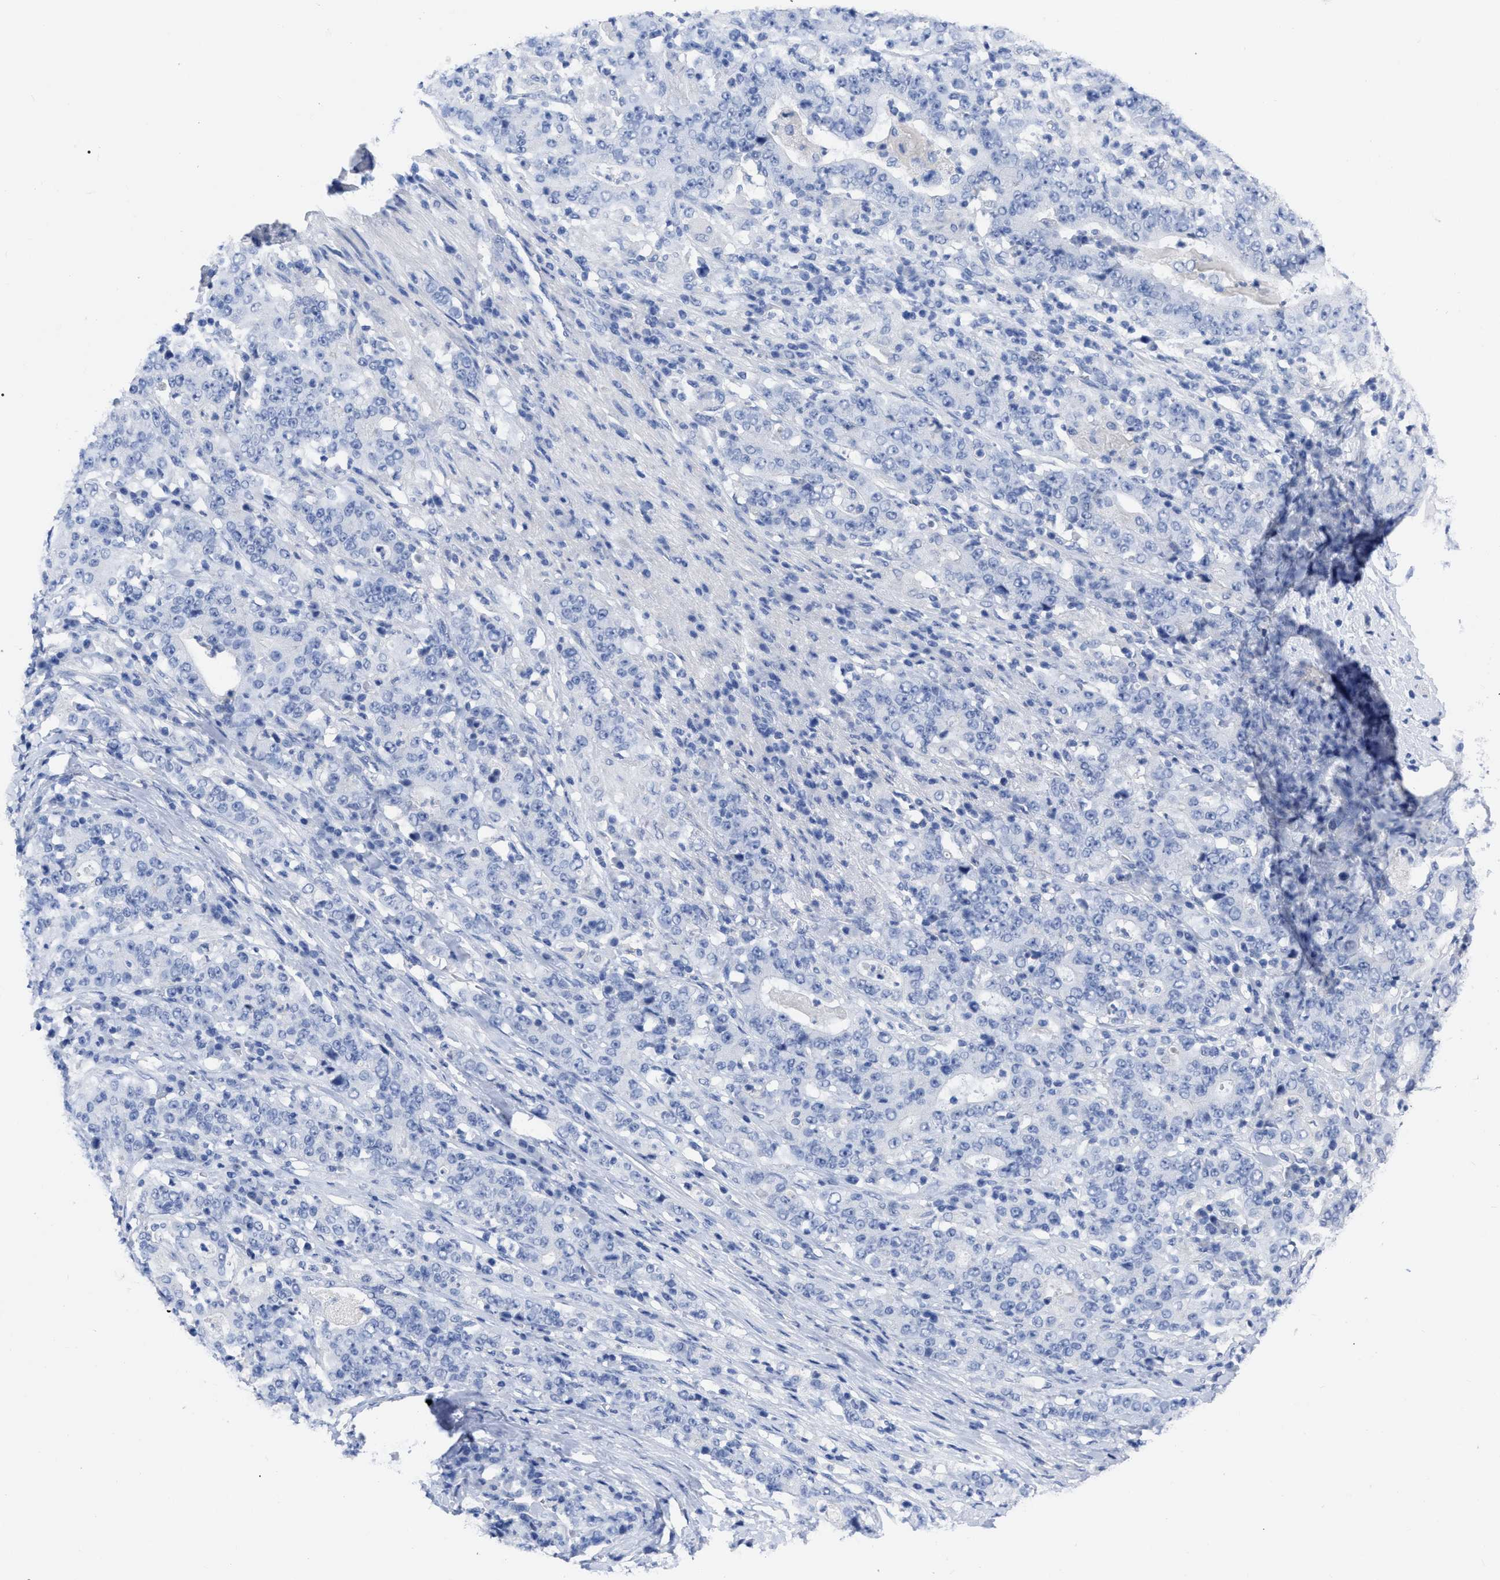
{"staining": {"intensity": "negative", "quantity": "none", "location": "none"}, "tissue": "stomach cancer", "cell_type": "Tumor cells", "image_type": "cancer", "snomed": [{"axis": "morphology", "description": "Normal tissue, NOS"}, {"axis": "morphology", "description": "Adenocarcinoma, NOS"}, {"axis": "topography", "description": "Stomach, upper"}, {"axis": "topography", "description": "Stomach"}], "caption": "Stomach cancer was stained to show a protein in brown. There is no significant expression in tumor cells.", "gene": "ANXA13", "patient": {"sex": "male", "age": 59}}